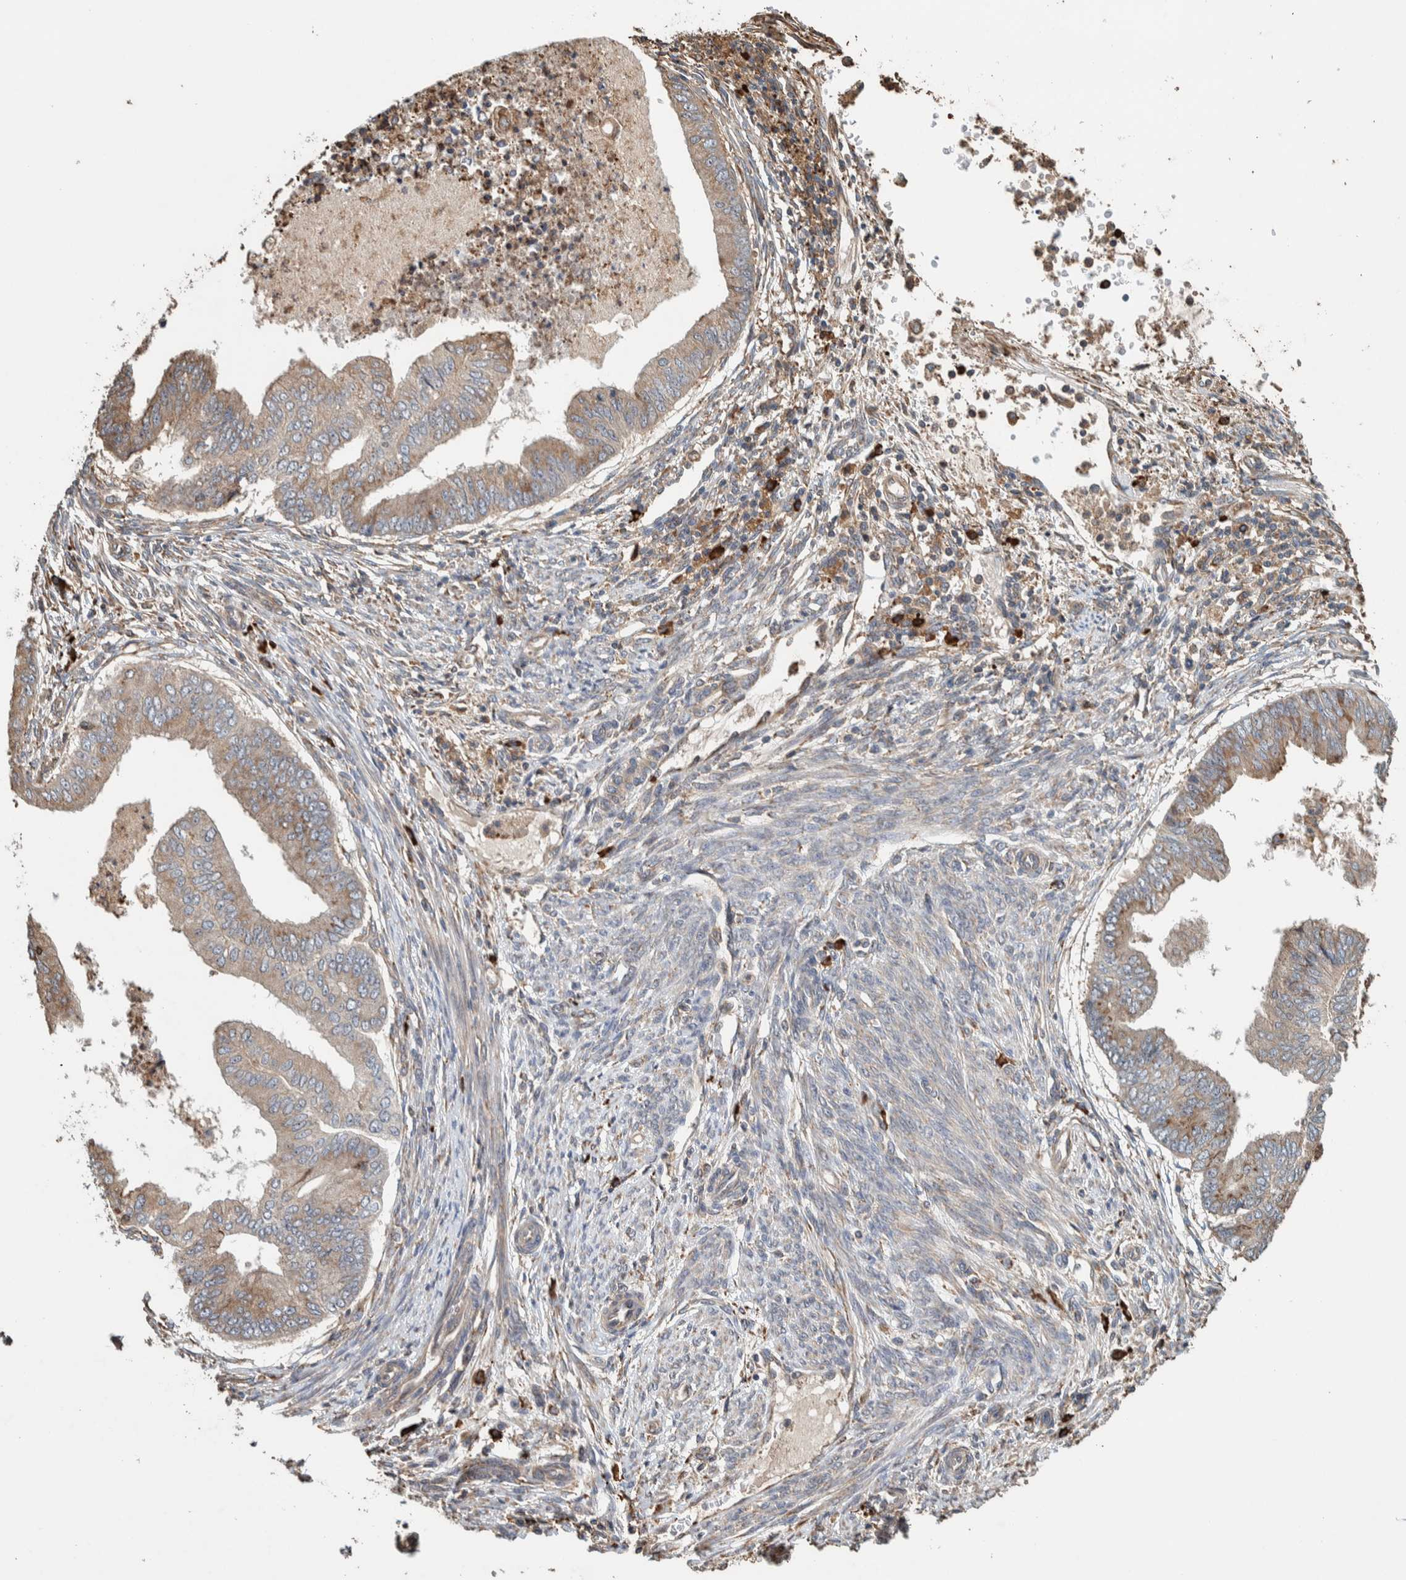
{"staining": {"intensity": "weak", "quantity": ">75%", "location": "cytoplasmic/membranous"}, "tissue": "endometrial cancer", "cell_type": "Tumor cells", "image_type": "cancer", "snomed": [{"axis": "morphology", "description": "Polyp, NOS"}, {"axis": "morphology", "description": "Adenocarcinoma, NOS"}, {"axis": "morphology", "description": "Adenoma, NOS"}, {"axis": "topography", "description": "Endometrium"}], "caption": "Endometrial cancer stained with DAB (3,3'-diaminobenzidine) immunohistochemistry reveals low levels of weak cytoplasmic/membranous positivity in about >75% of tumor cells.", "gene": "PLA2G3", "patient": {"sex": "female", "age": 79}}